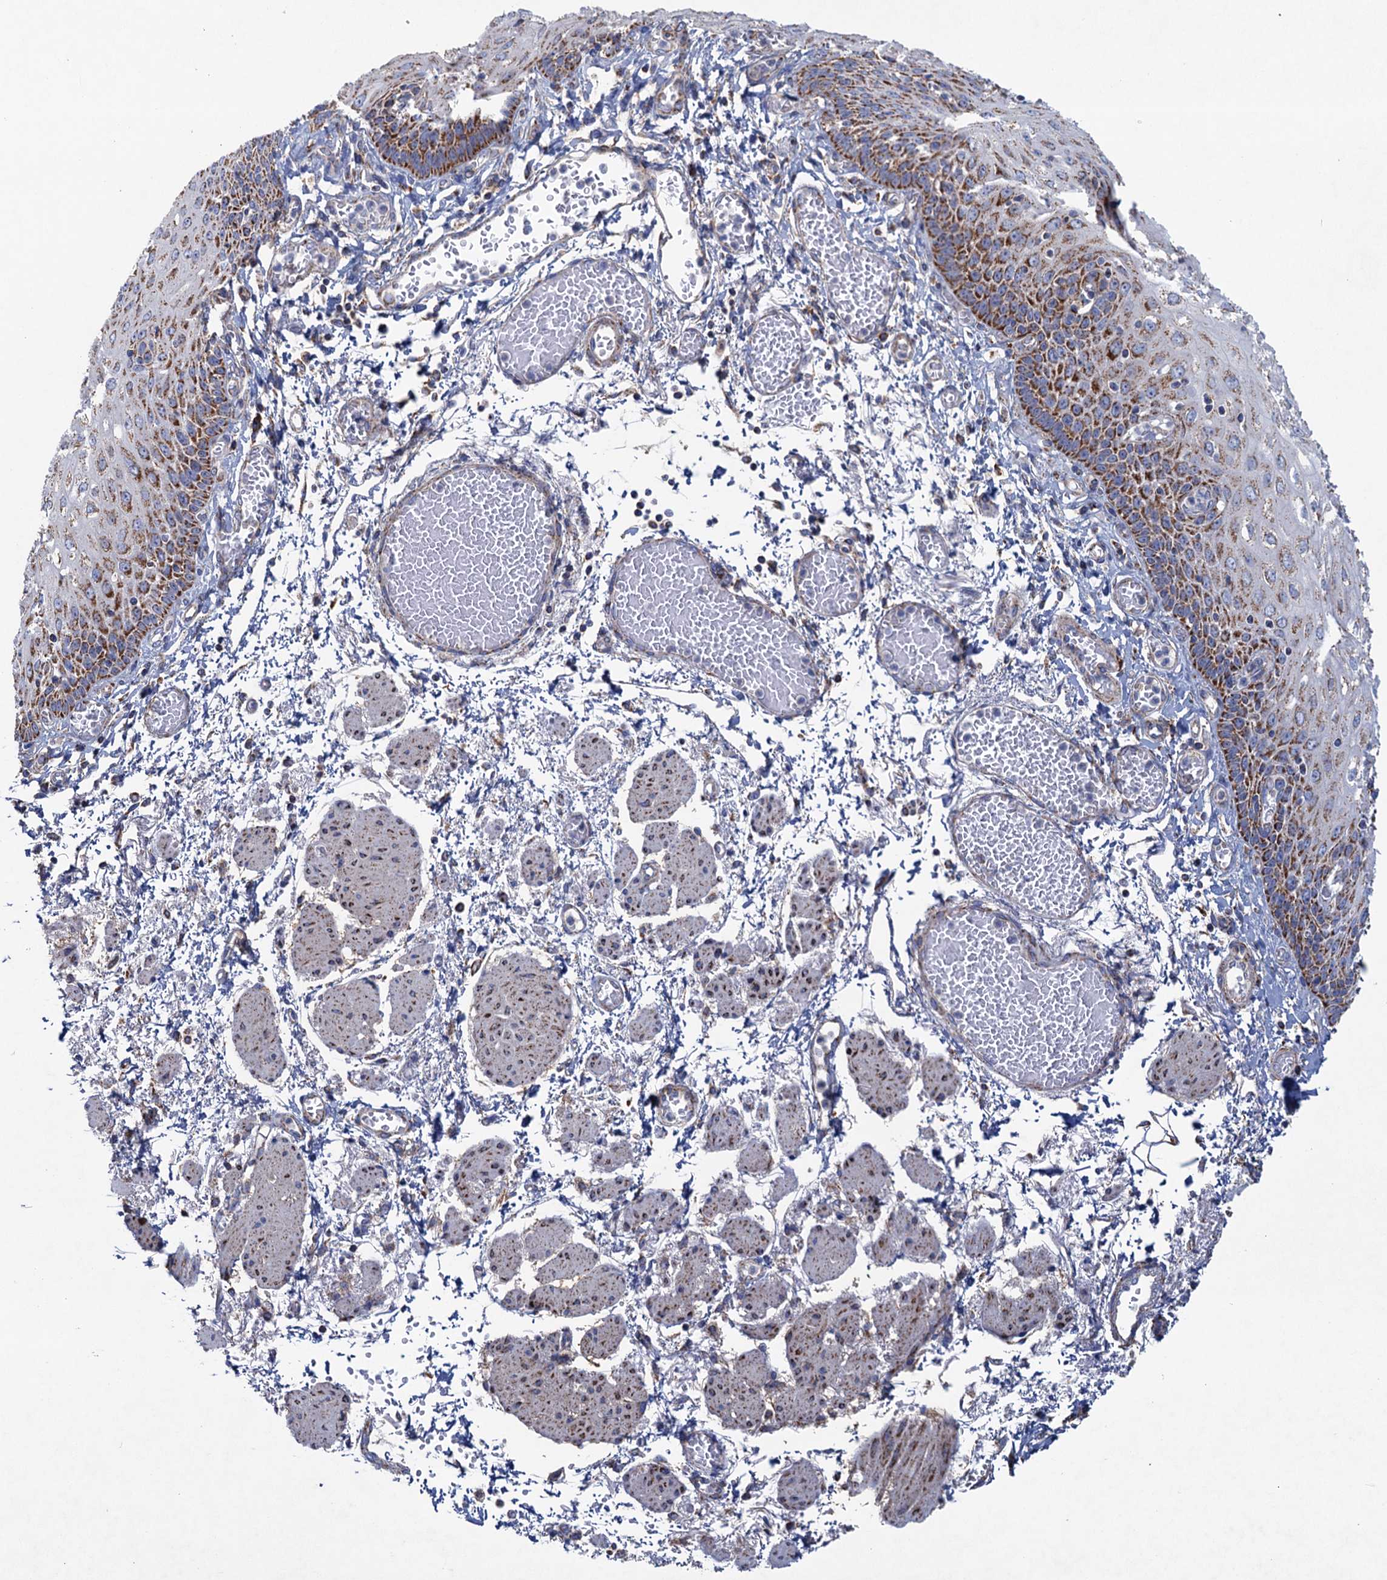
{"staining": {"intensity": "strong", "quantity": ">75%", "location": "cytoplasmic/membranous"}, "tissue": "esophagus", "cell_type": "Squamous epithelial cells", "image_type": "normal", "snomed": [{"axis": "morphology", "description": "Normal tissue, NOS"}, {"axis": "topography", "description": "Esophagus"}], "caption": "Squamous epithelial cells show strong cytoplasmic/membranous positivity in approximately >75% of cells in benign esophagus. (IHC, brightfield microscopy, high magnification).", "gene": "GTPBP3", "patient": {"sex": "male", "age": 81}}